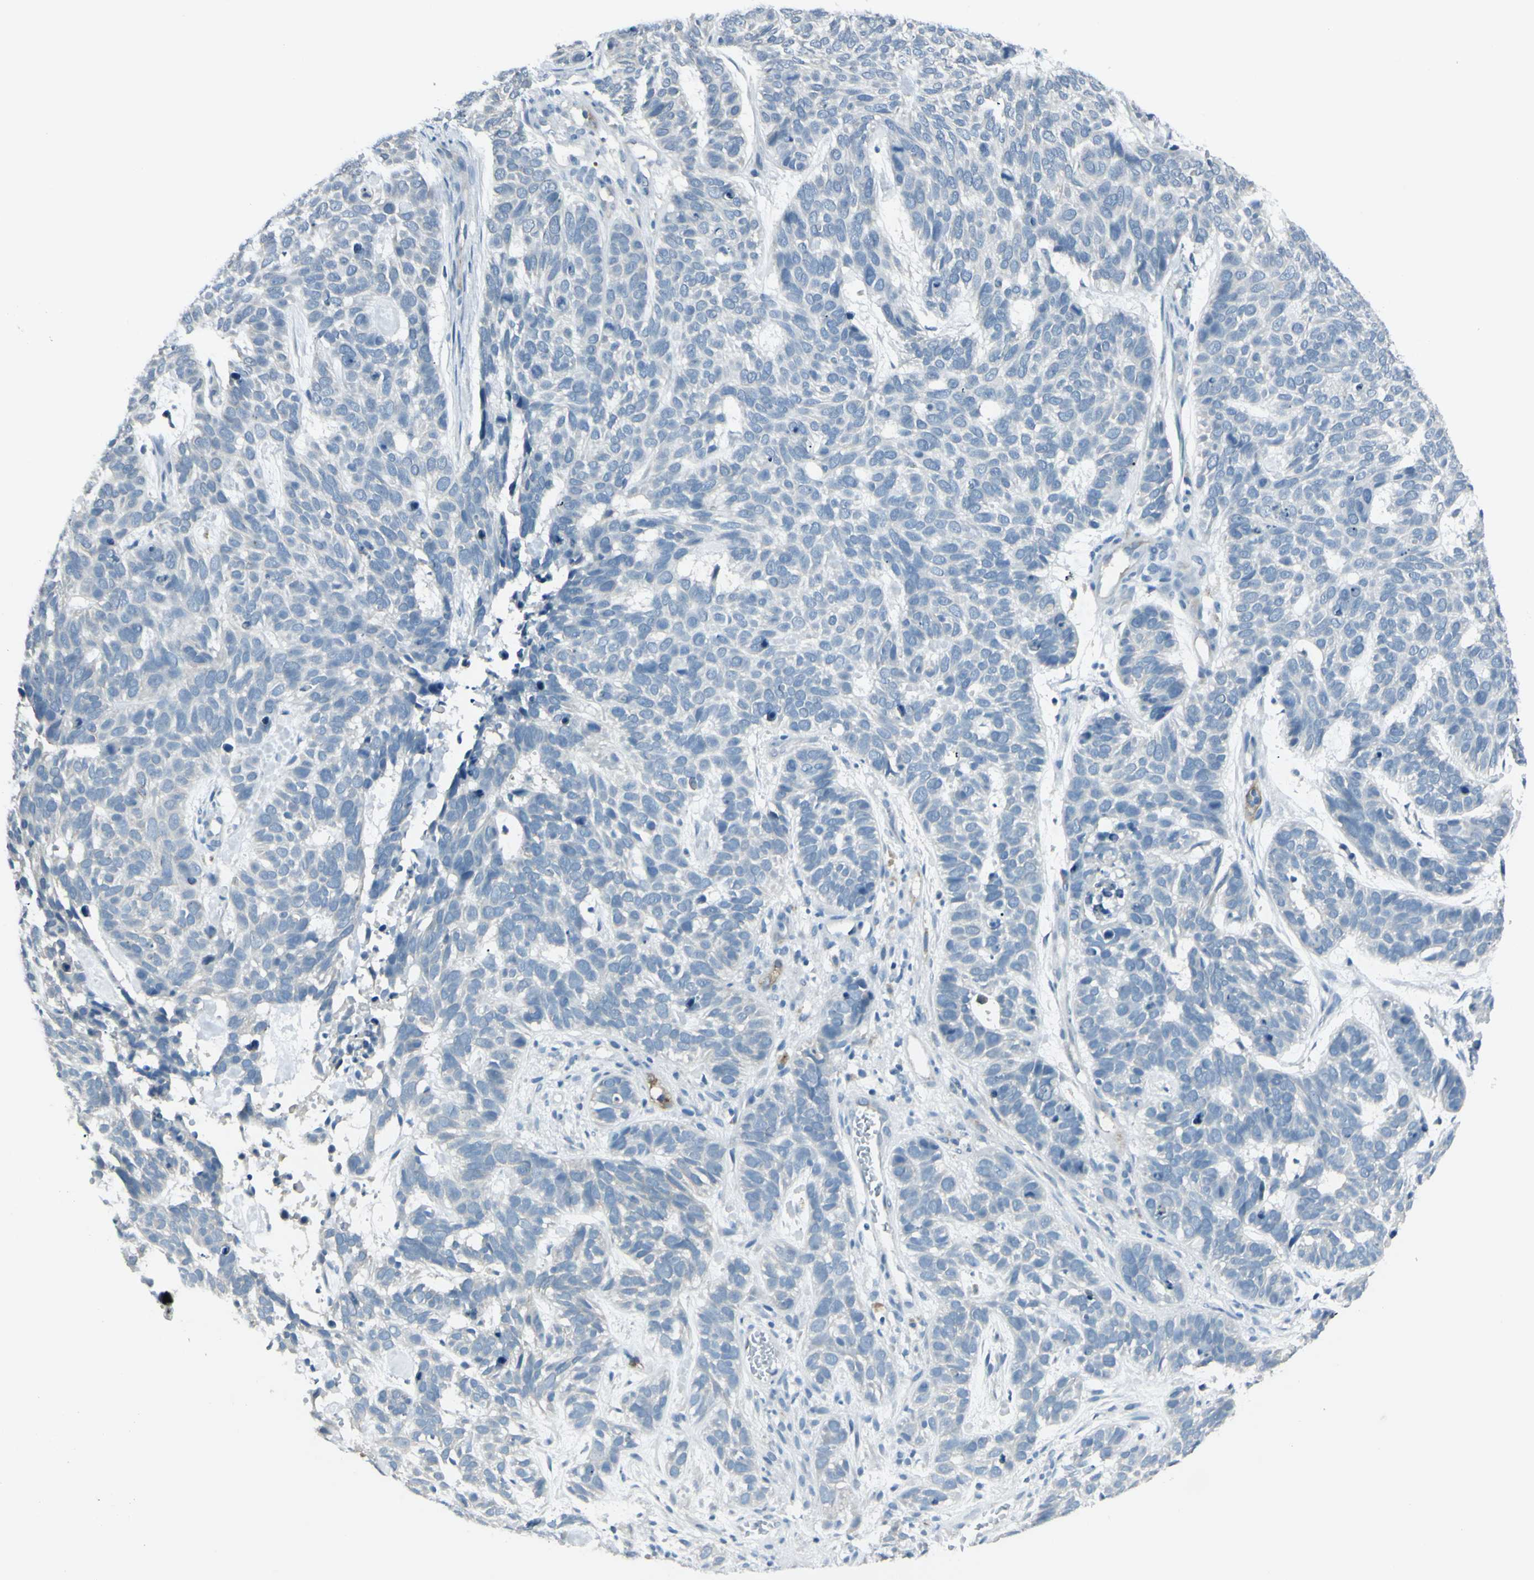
{"staining": {"intensity": "negative", "quantity": "none", "location": "none"}, "tissue": "skin cancer", "cell_type": "Tumor cells", "image_type": "cancer", "snomed": [{"axis": "morphology", "description": "Basal cell carcinoma"}, {"axis": "topography", "description": "Skin"}], "caption": "This is an immunohistochemistry (IHC) histopathology image of human skin cancer. There is no positivity in tumor cells.", "gene": "GPR34", "patient": {"sex": "male", "age": 87}}